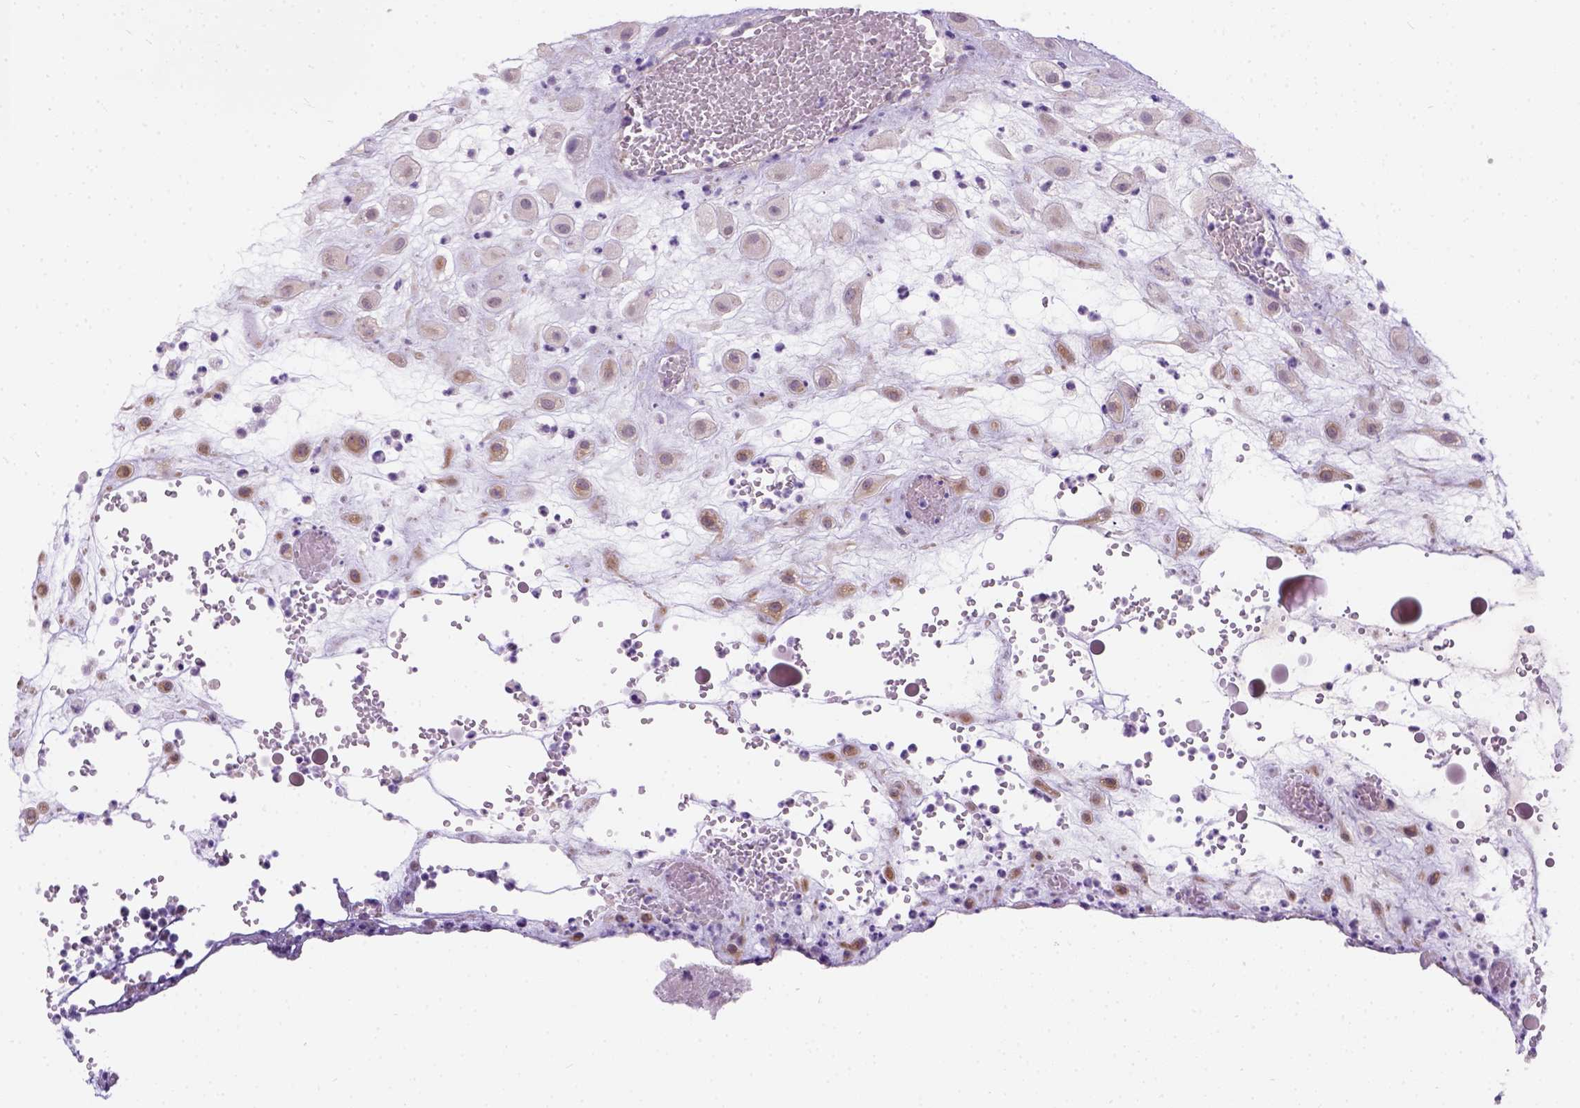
{"staining": {"intensity": "negative", "quantity": "none", "location": "none"}, "tissue": "placenta", "cell_type": "Trophoblastic cells", "image_type": "normal", "snomed": [{"axis": "morphology", "description": "Normal tissue, NOS"}, {"axis": "topography", "description": "Placenta"}], "caption": "Immunohistochemistry (IHC) photomicrograph of normal placenta: human placenta stained with DAB (3,3'-diaminobenzidine) reveals no significant protein staining in trophoblastic cells. (Immunohistochemistry, brightfield microscopy, high magnification).", "gene": "C20orf144", "patient": {"sex": "female", "age": 24}}